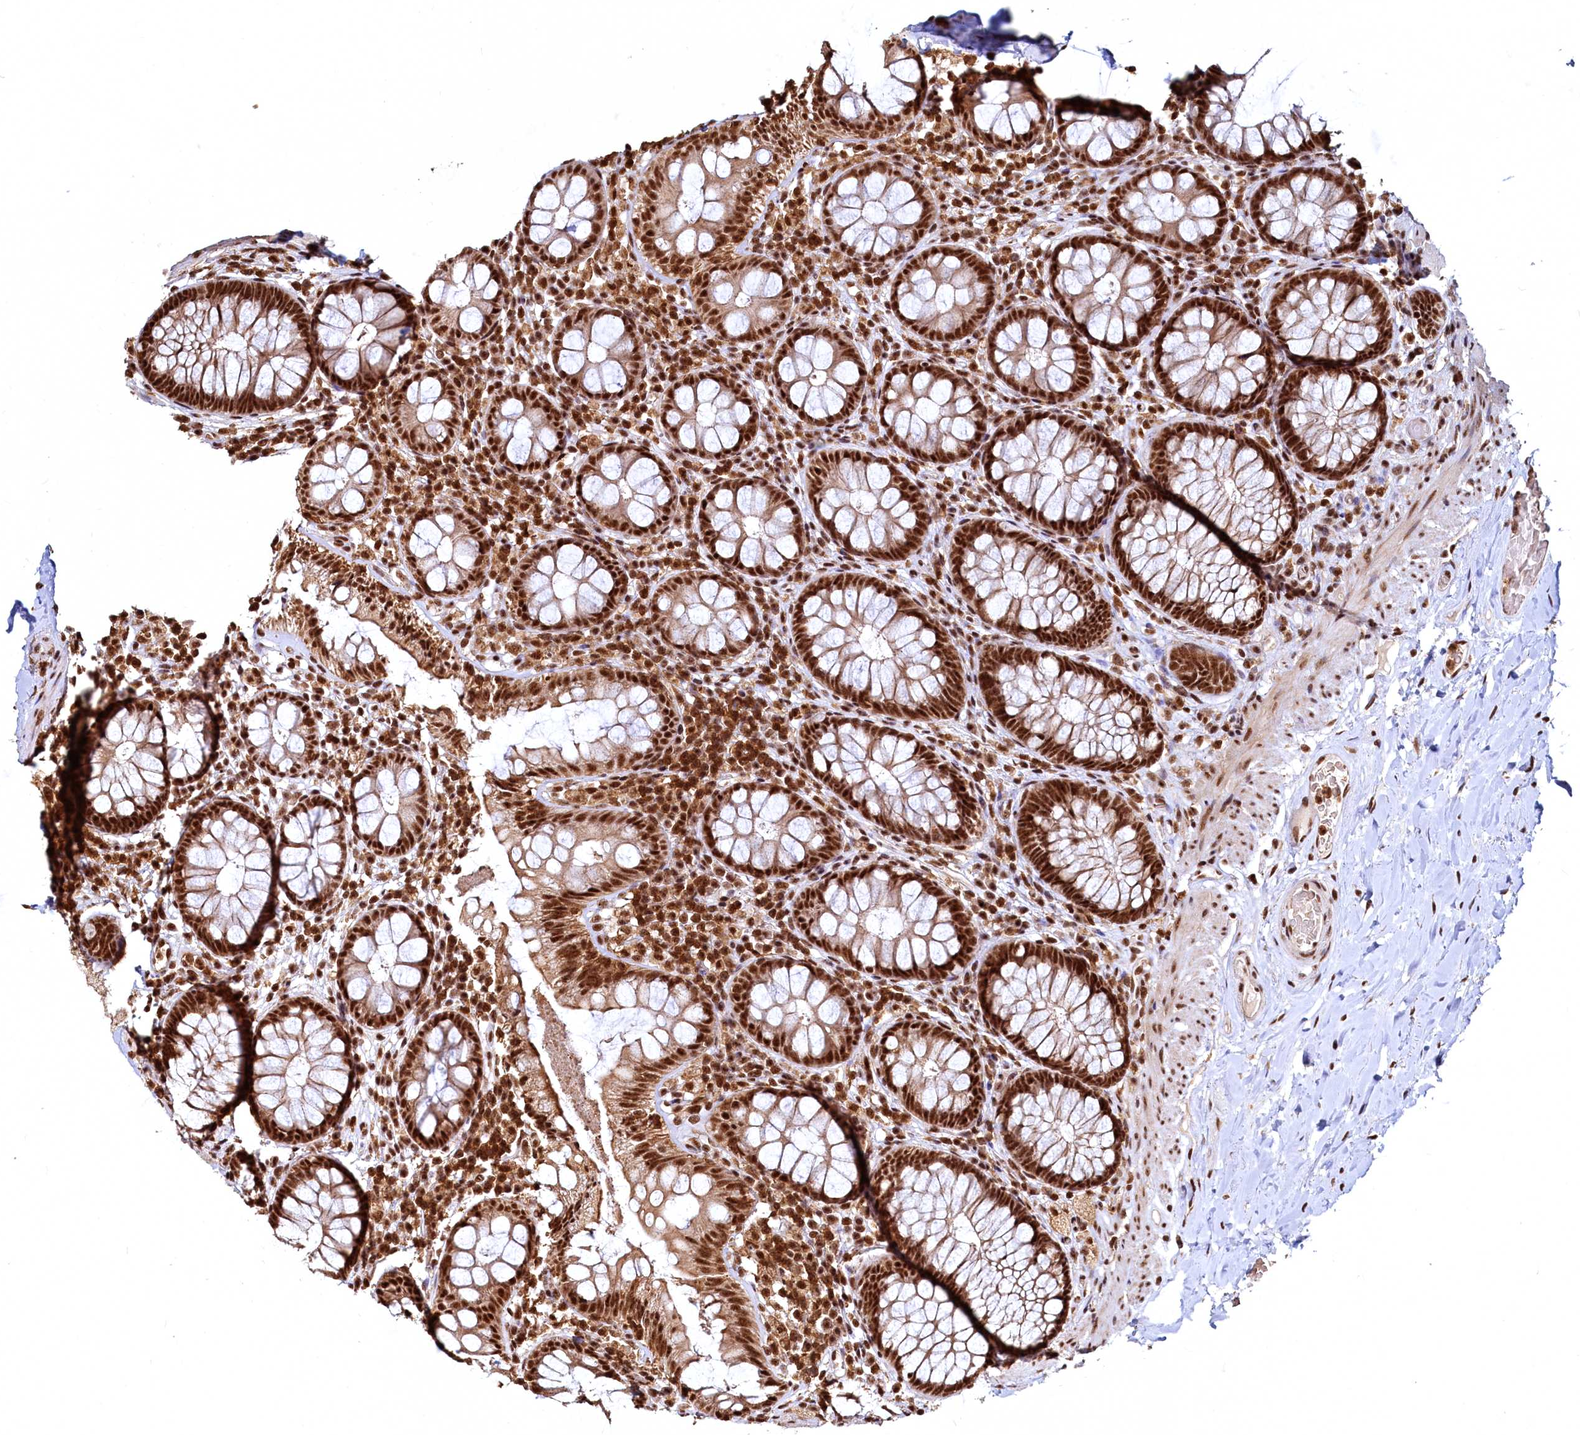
{"staining": {"intensity": "strong", "quantity": ">75%", "location": "nuclear"}, "tissue": "rectum", "cell_type": "Glandular cells", "image_type": "normal", "snomed": [{"axis": "morphology", "description": "Normal tissue, NOS"}, {"axis": "topography", "description": "Rectum"}], "caption": "Immunohistochemical staining of normal human rectum exhibits >75% levels of strong nuclear protein staining in approximately >75% of glandular cells. The staining is performed using DAB brown chromogen to label protein expression. The nuclei are counter-stained blue using hematoxylin.", "gene": "RSRC2", "patient": {"sex": "male", "age": 83}}